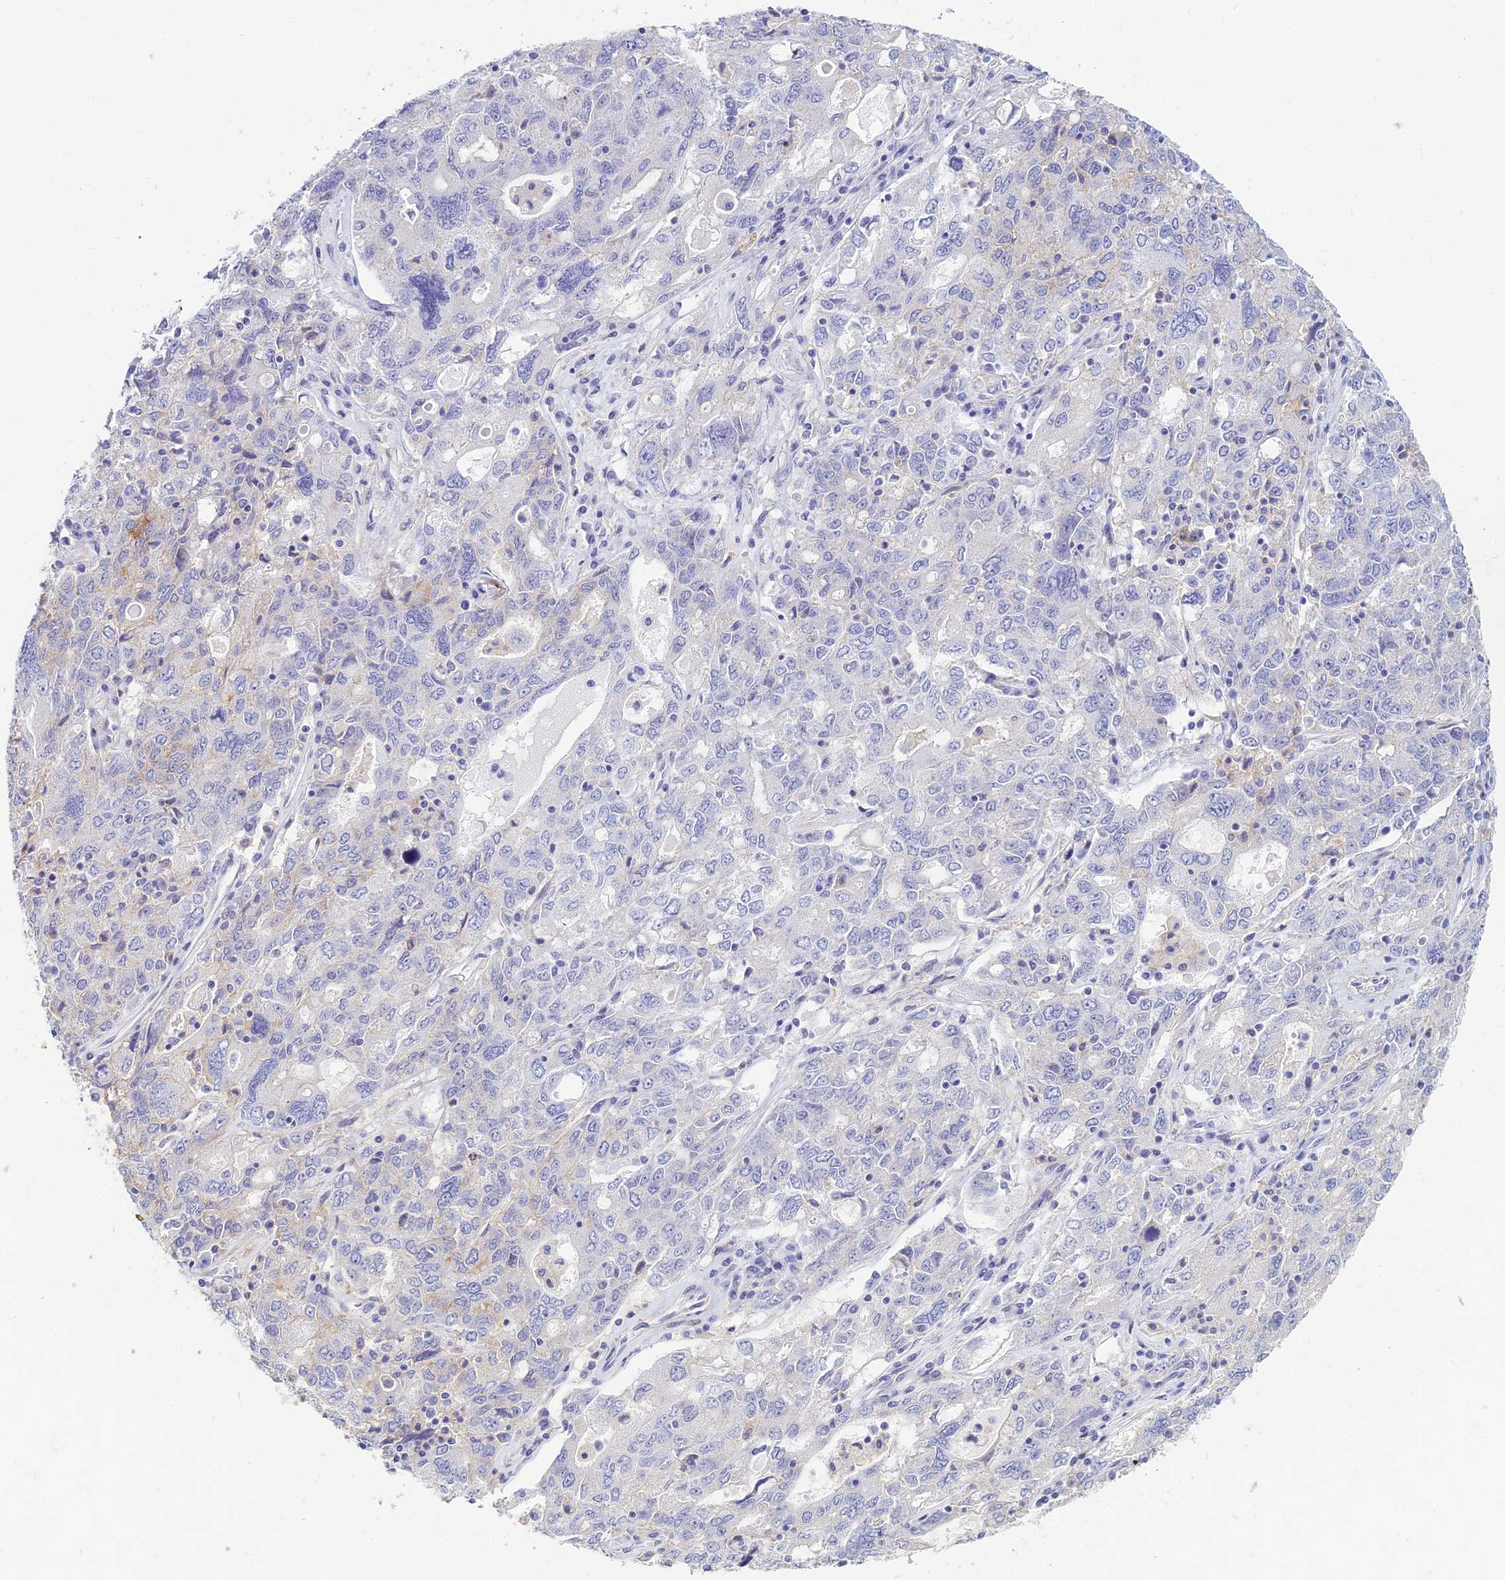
{"staining": {"intensity": "negative", "quantity": "none", "location": "none"}, "tissue": "ovarian cancer", "cell_type": "Tumor cells", "image_type": "cancer", "snomed": [{"axis": "morphology", "description": "Carcinoma, endometroid"}, {"axis": "topography", "description": "Ovary"}], "caption": "An IHC histopathology image of endometroid carcinoma (ovarian) is shown. There is no staining in tumor cells of endometroid carcinoma (ovarian). (Stains: DAB (3,3'-diaminobenzidine) immunohistochemistry with hematoxylin counter stain, Microscopy: brightfield microscopy at high magnification).", "gene": "NEURL1", "patient": {"sex": "female", "age": 62}}